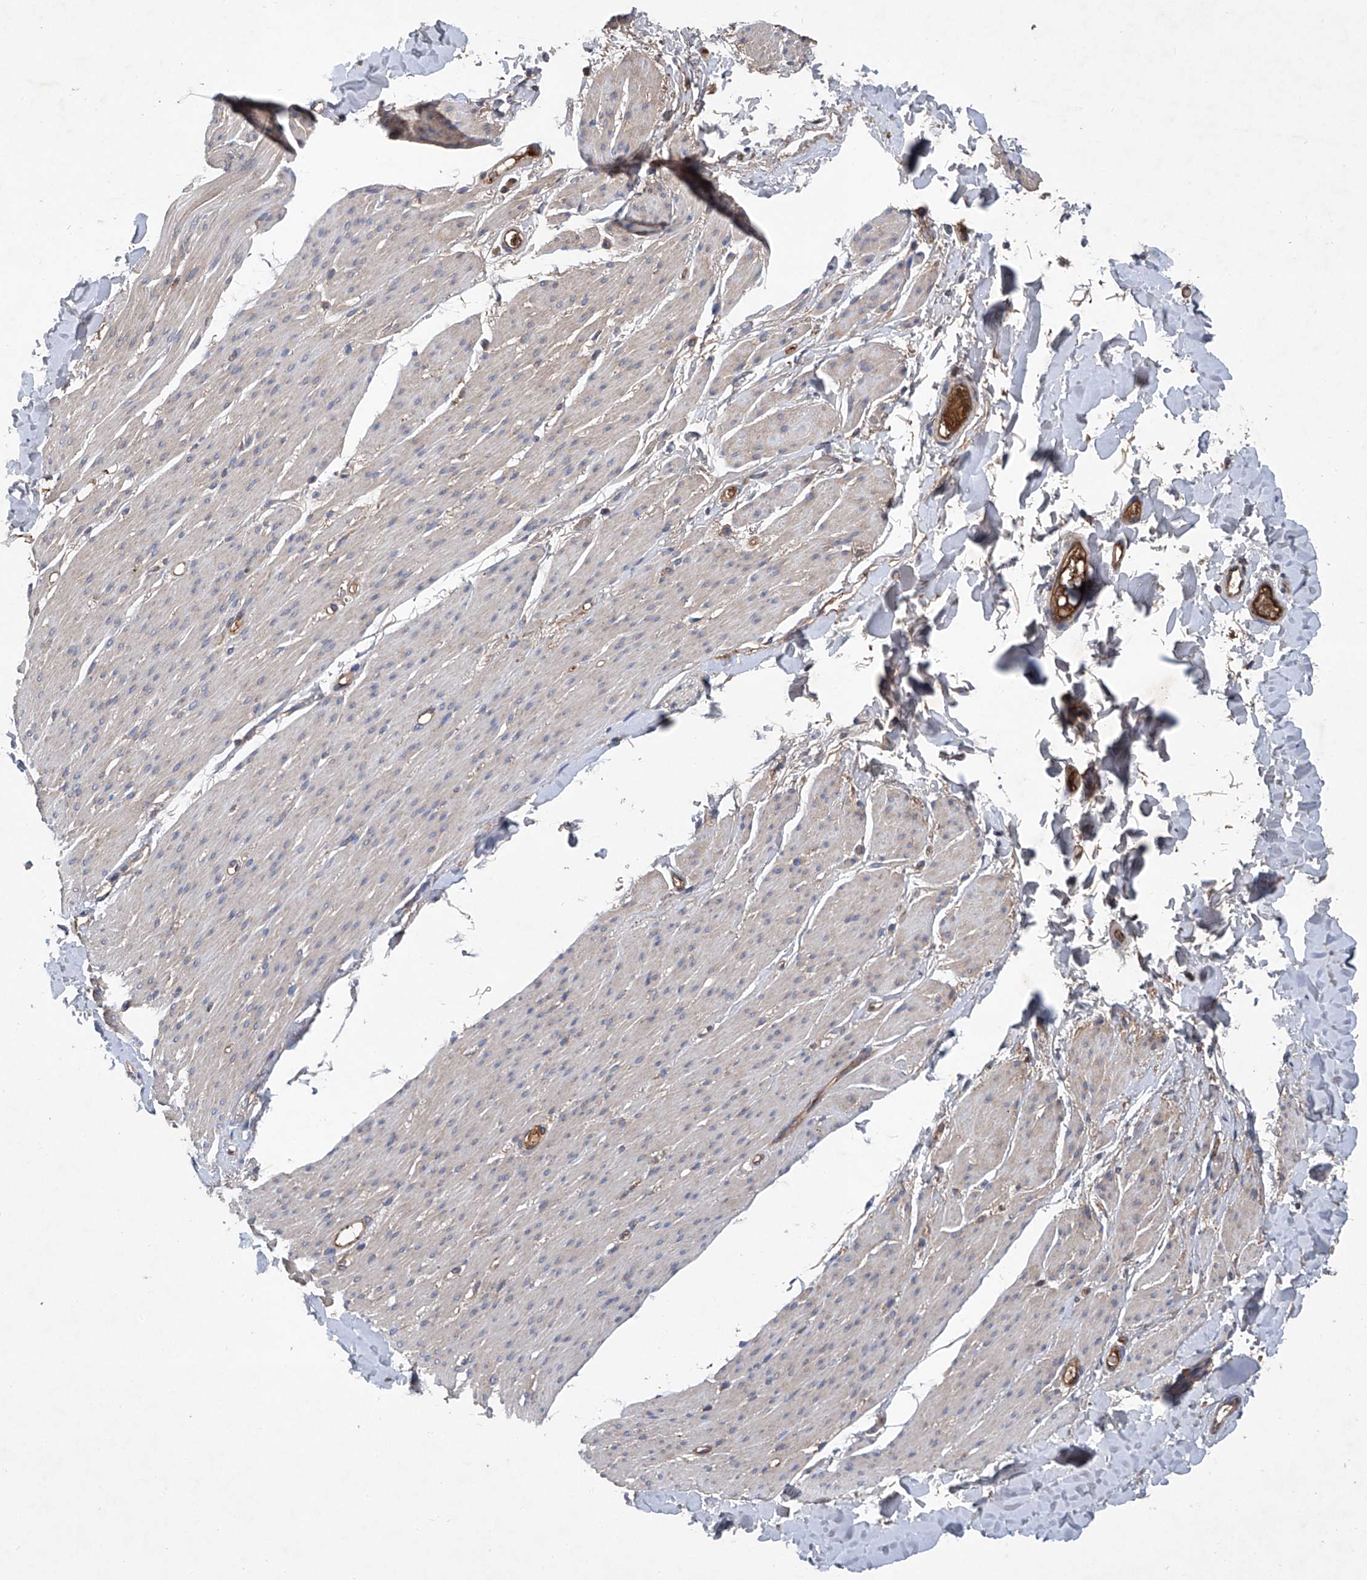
{"staining": {"intensity": "weak", "quantity": "<25%", "location": "cytoplasmic/membranous"}, "tissue": "smooth muscle", "cell_type": "Smooth muscle cells", "image_type": "normal", "snomed": [{"axis": "morphology", "description": "Normal tissue, NOS"}, {"axis": "topography", "description": "Colon"}, {"axis": "topography", "description": "Peripheral nerve tissue"}], "caption": "Smooth muscle cells are negative for protein expression in unremarkable human smooth muscle. The staining was performed using DAB (3,3'-diaminobenzidine) to visualize the protein expression in brown, while the nuclei were stained in blue with hematoxylin (Magnification: 20x).", "gene": "ASCC3", "patient": {"sex": "female", "age": 61}}